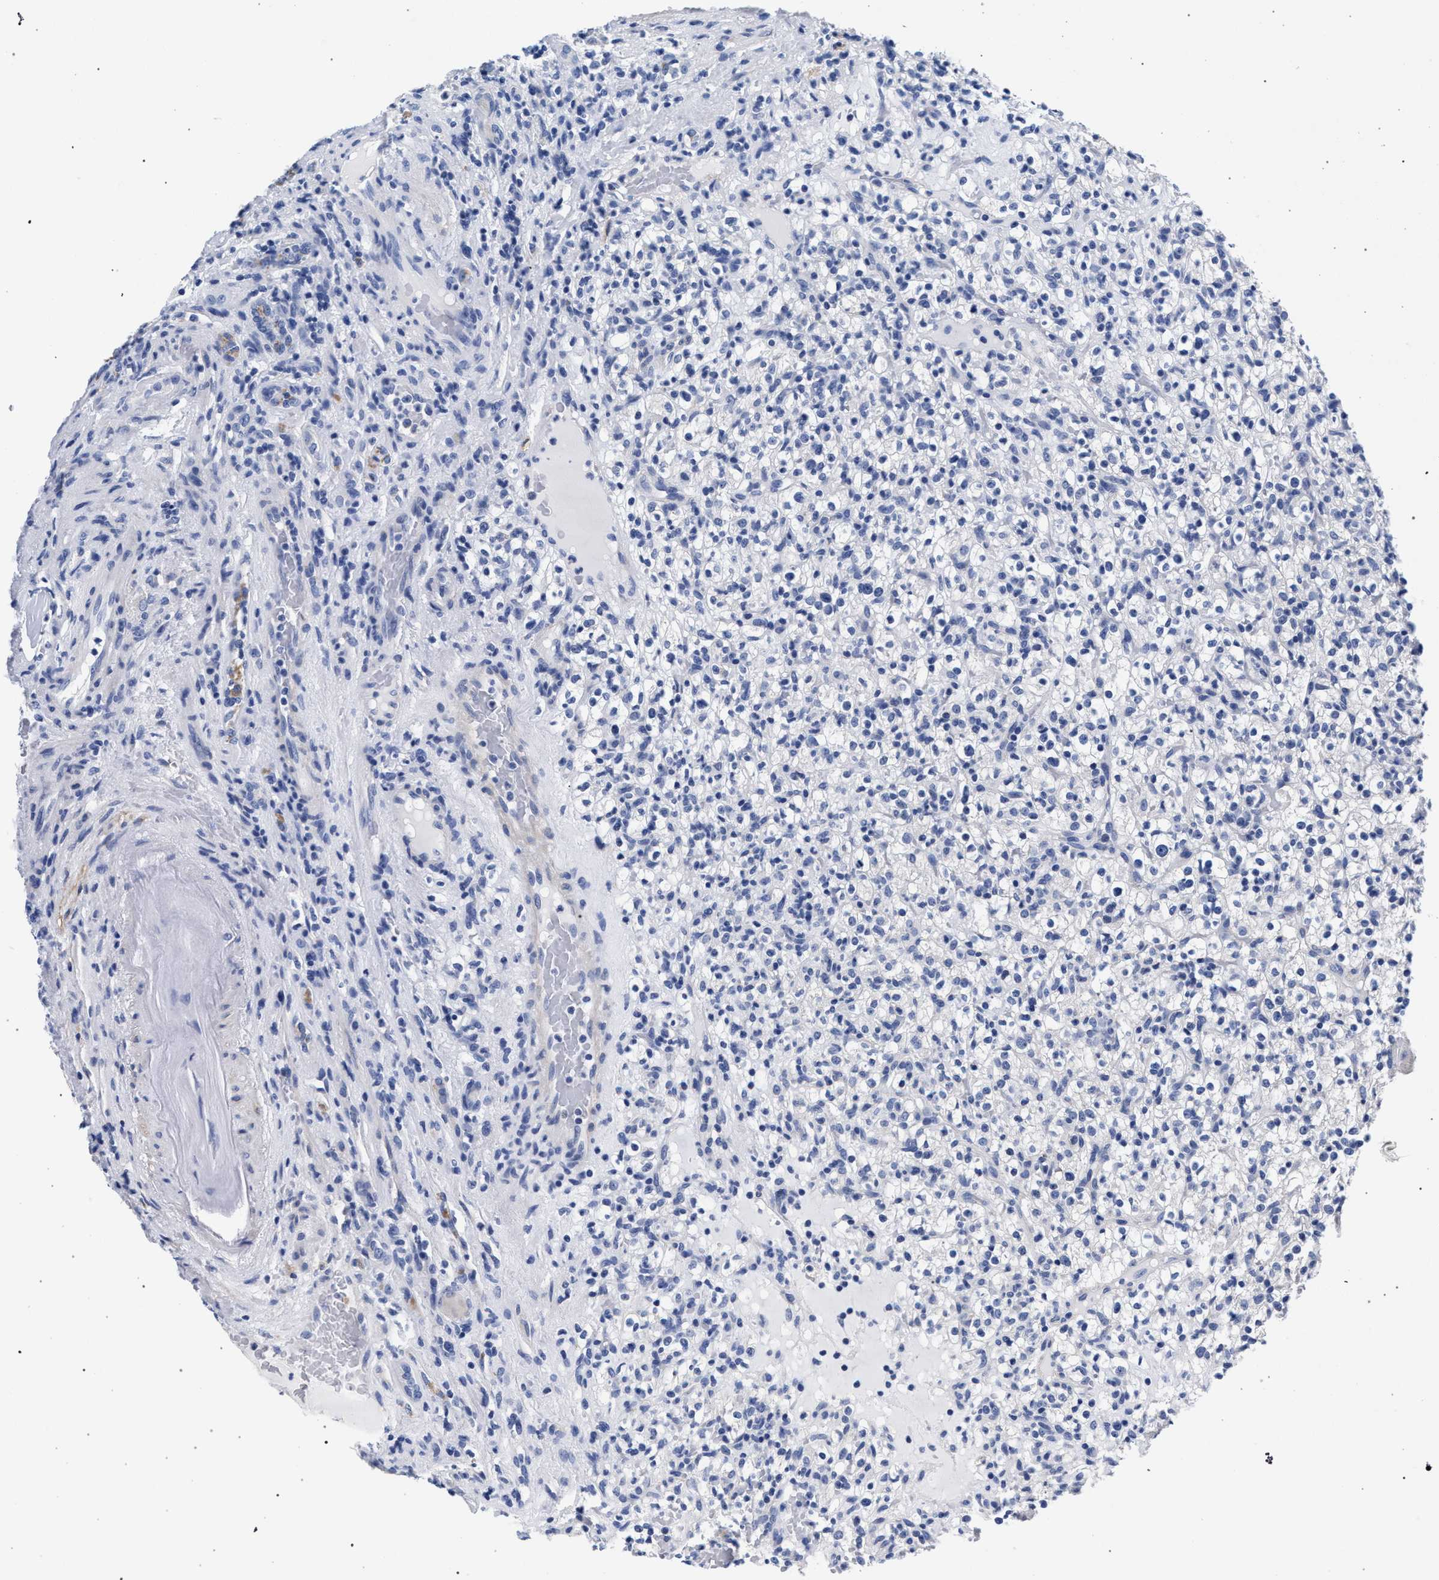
{"staining": {"intensity": "negative", "quantity": "none", "location": "none"}, "tissue": "renal cancer", "cell_type": "Tumor cells", "image_type": "cancer", "snomed": [{"axis": "morphology", "description": "Normal tissue, NOS"}, {"axis": "morphology", "description": "Adenocarcinoma, NOS"}, {"axis": "topography", "description": "Kidney"}], "caption": "The photomicrograph exhibits no significant positivity in tumor cells of renal cancer (adenocarcinoma).", "gene": "AKAP4", "patient": {"sex": "female", "age": 72}}